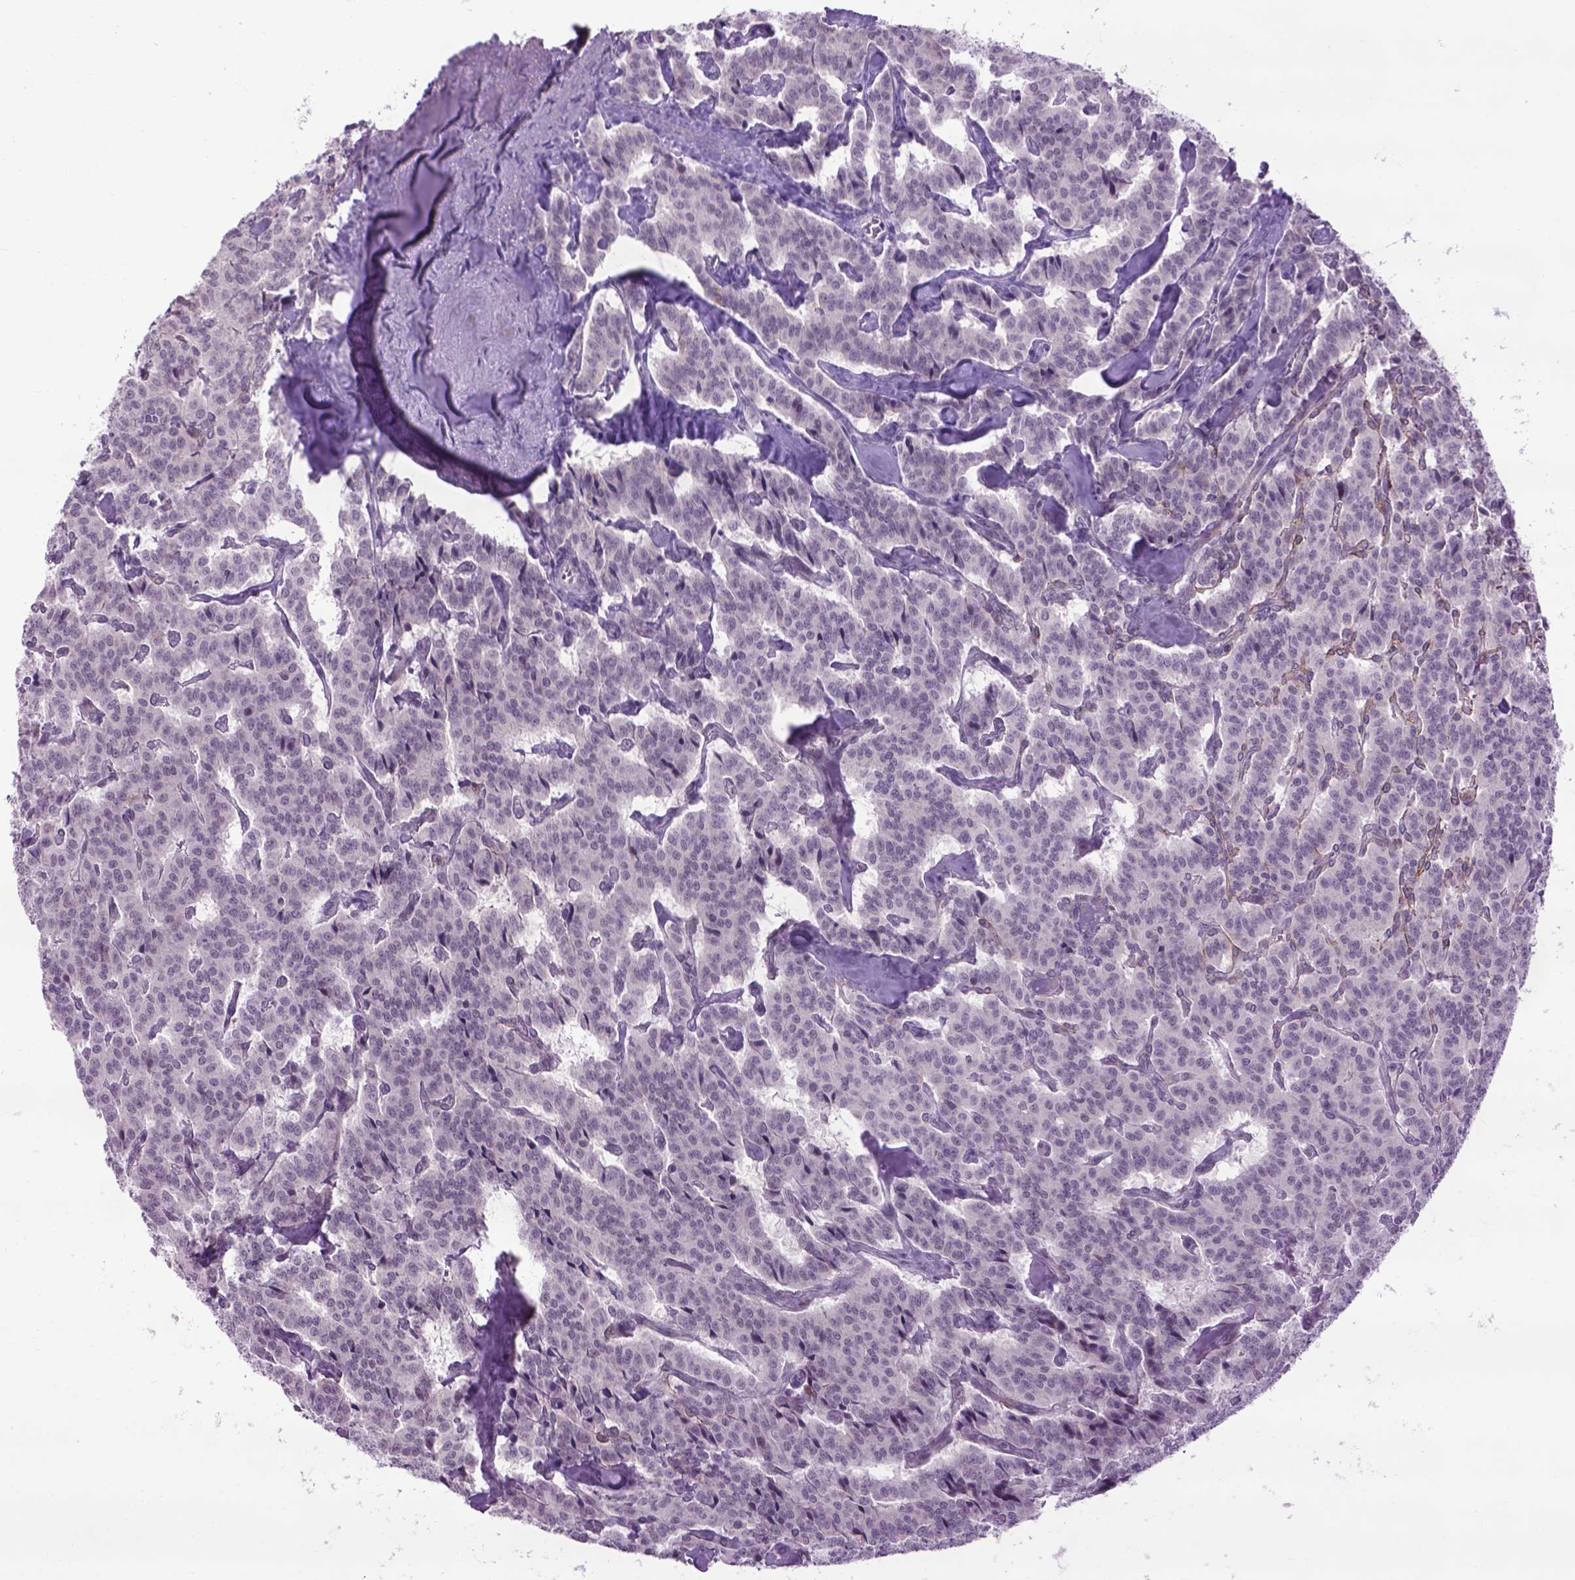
{"staining": {"intensity": "negative", "quantity": "none", "location": "none"}, "tissue": "carcinoid", "cell_type": "Tumor cells", "image_type": "cancer", "snomed": [{"axis": "morphology", "description": "Carcinoid, malignant, NOS"}, {"axis": "topography", "description": "Lung"}], "caption": "Immunohistochemistry (IHC) histopathology image of carcinoid stained for a protein (brown), which displays no positivity in tumor cells. (DAB (3,3'-diaminobenzidine) immunohistochemistry (IHC), high magnification).", "gene": "EMILIN3", "patient": {"sex": "female", "age": 46}}